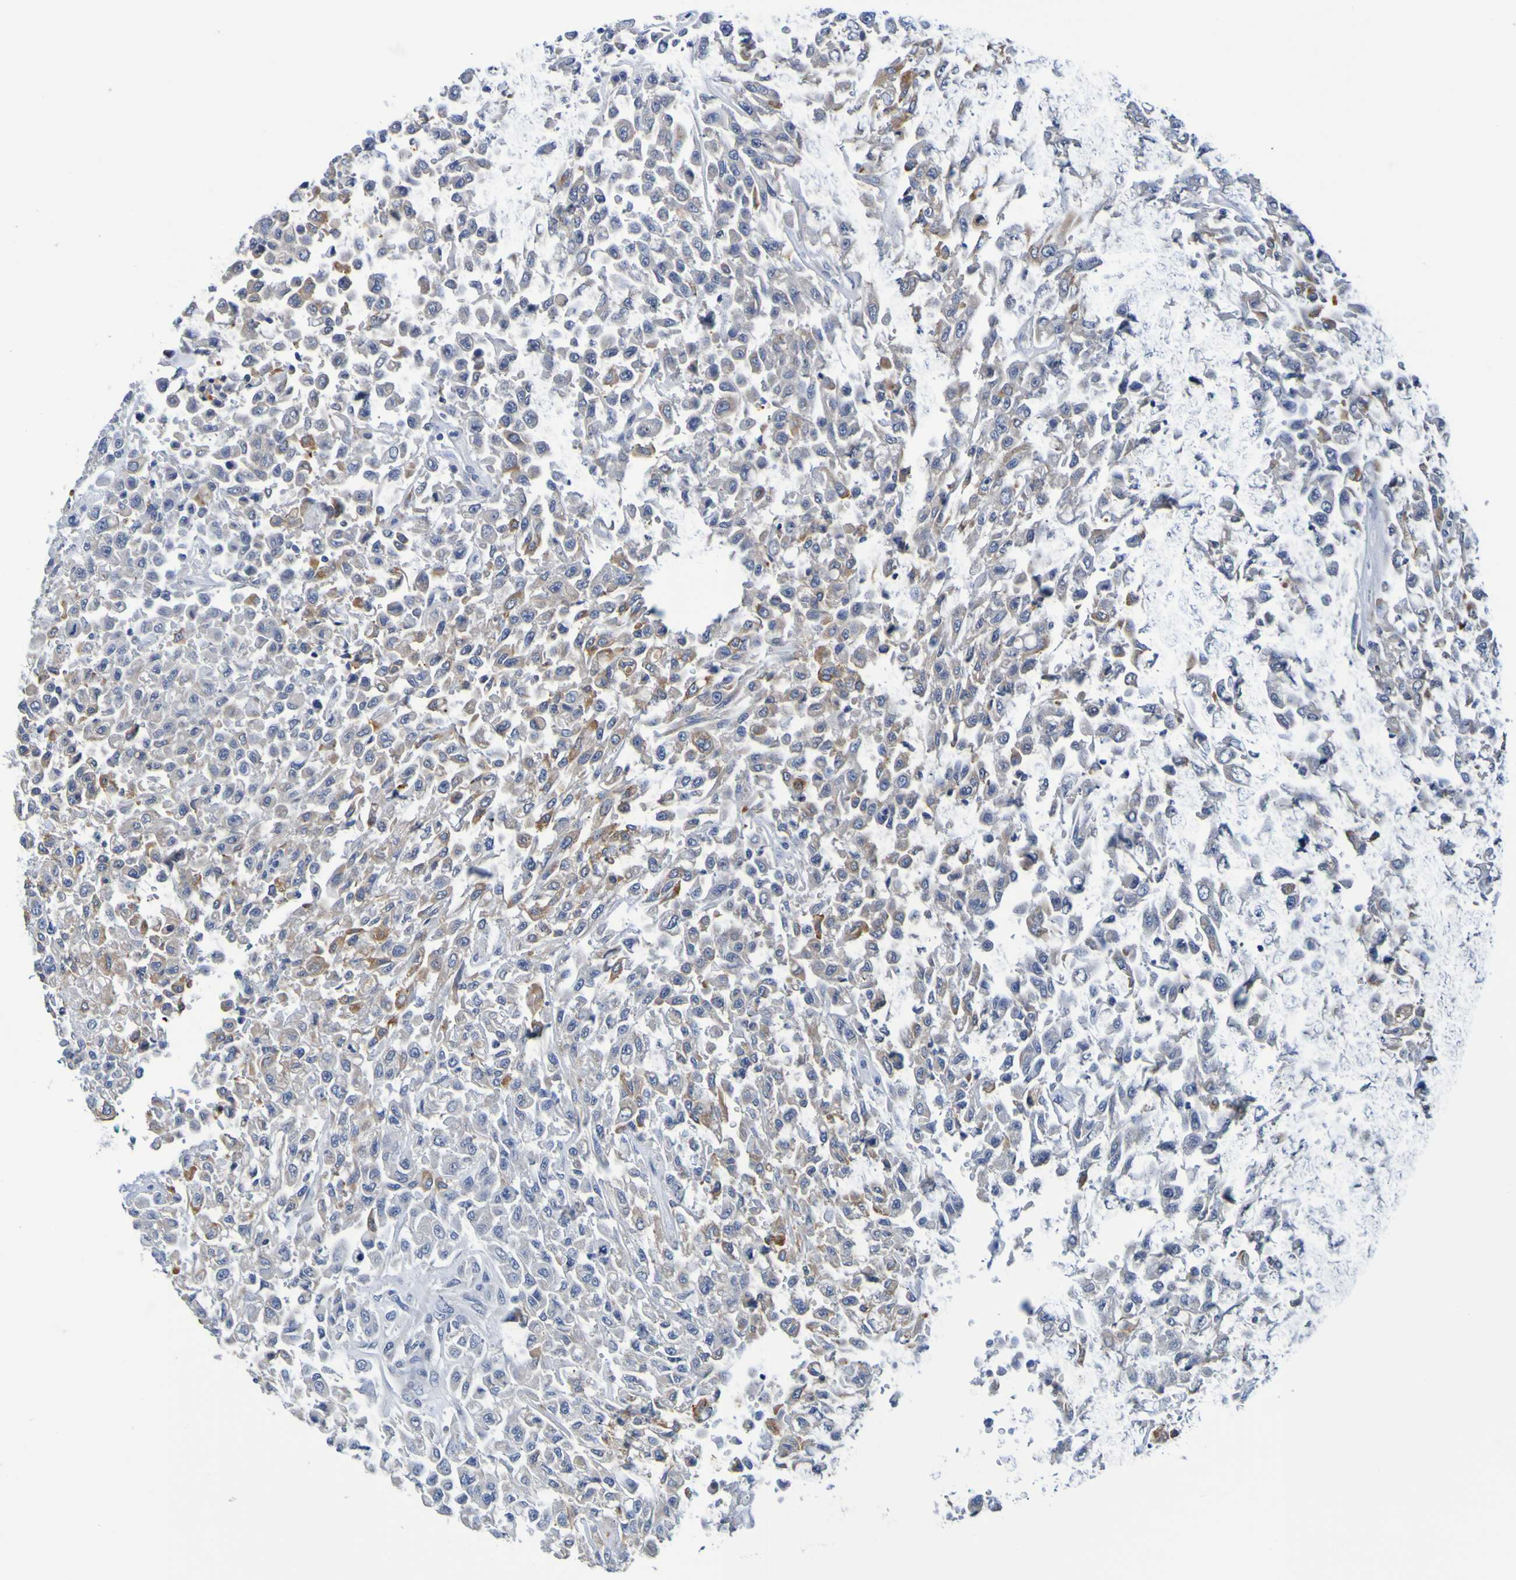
{"staining": {"intensity": "moderate", "quantity": "<25%", "location": "cytoplasmic/membranous"}, "tissue": "urothelial cancer", "cell_type": "Tumor cells", "image_type": "cancer", "snomed": [{"axis": "morphology", "description": "Urothelial carcinoma, High grade"}, {"axis": "topography", "description": "Urinary bladder"}], "caption": "DAB immunohistochemical staining of high-grade urothelial carcinoma displays moderate cytoplasmic/membranous protein expression in approximately <25% of tumor cells.", "gene": "VMA21", "patient": {"sex": "male", "age": 46}}